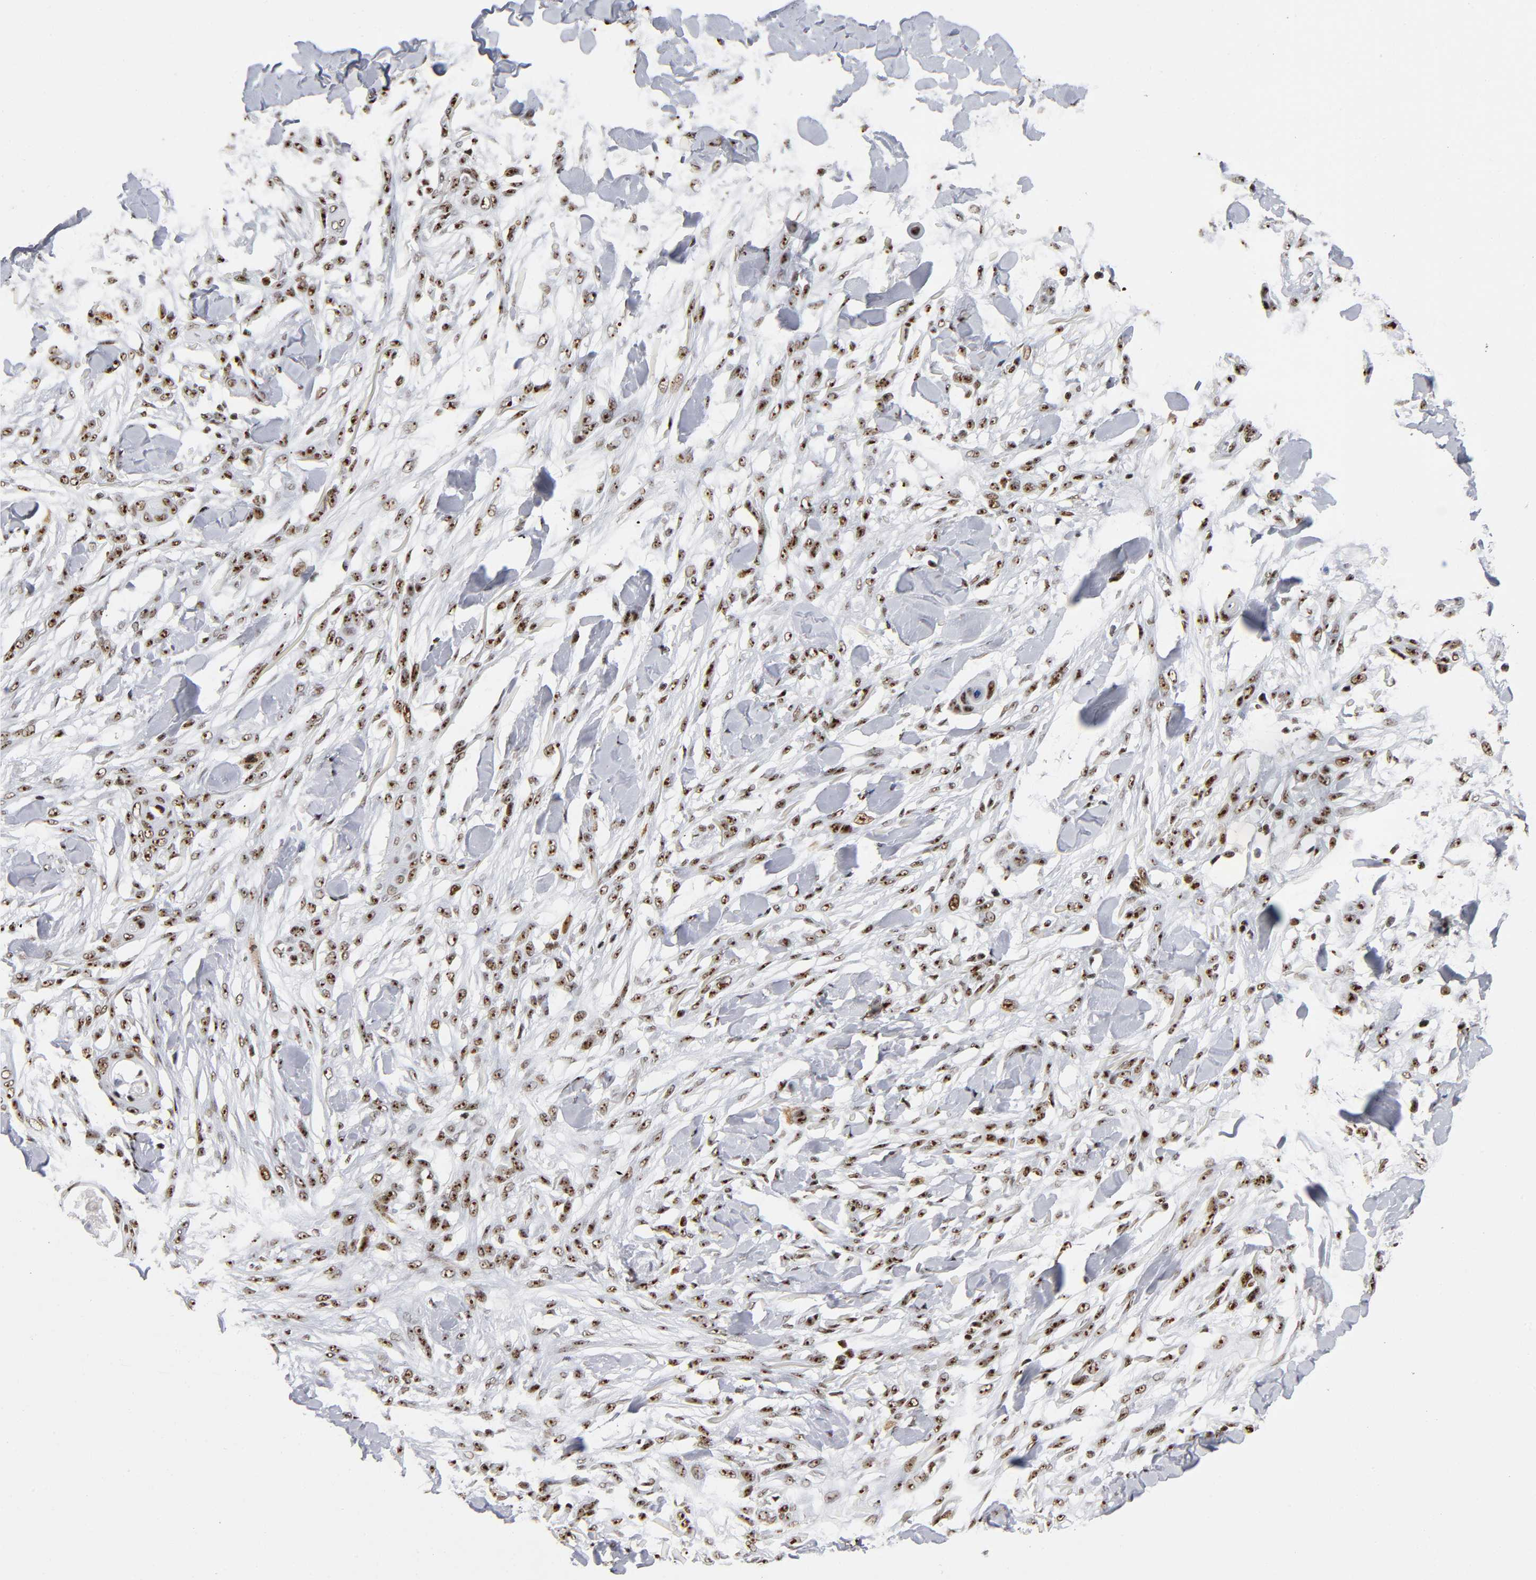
{"staining": {"intensity": "strong", "quantity": ">75%", "location": "nuclear"}, "tissue": "skin cancer", "cell_type": "Tumor cells", "image_type": "cancer", "snomed": [{"axis": "morphology", "description": "Normal tissue, NOS"}, {"axis": "morphology", "description": "Squamous cell carcinoma, NOS"}, {"axis": "topography", "description": "Skin"}], "caption": "This is a photomicrograph of immunohistochemistry (IHC) staining of squamous cell carcinoma (skin), which shows strong staining in the nuclear of tumor cells.", "gene": "UBTF", "patient": {"sex": "female", "age": 59}}